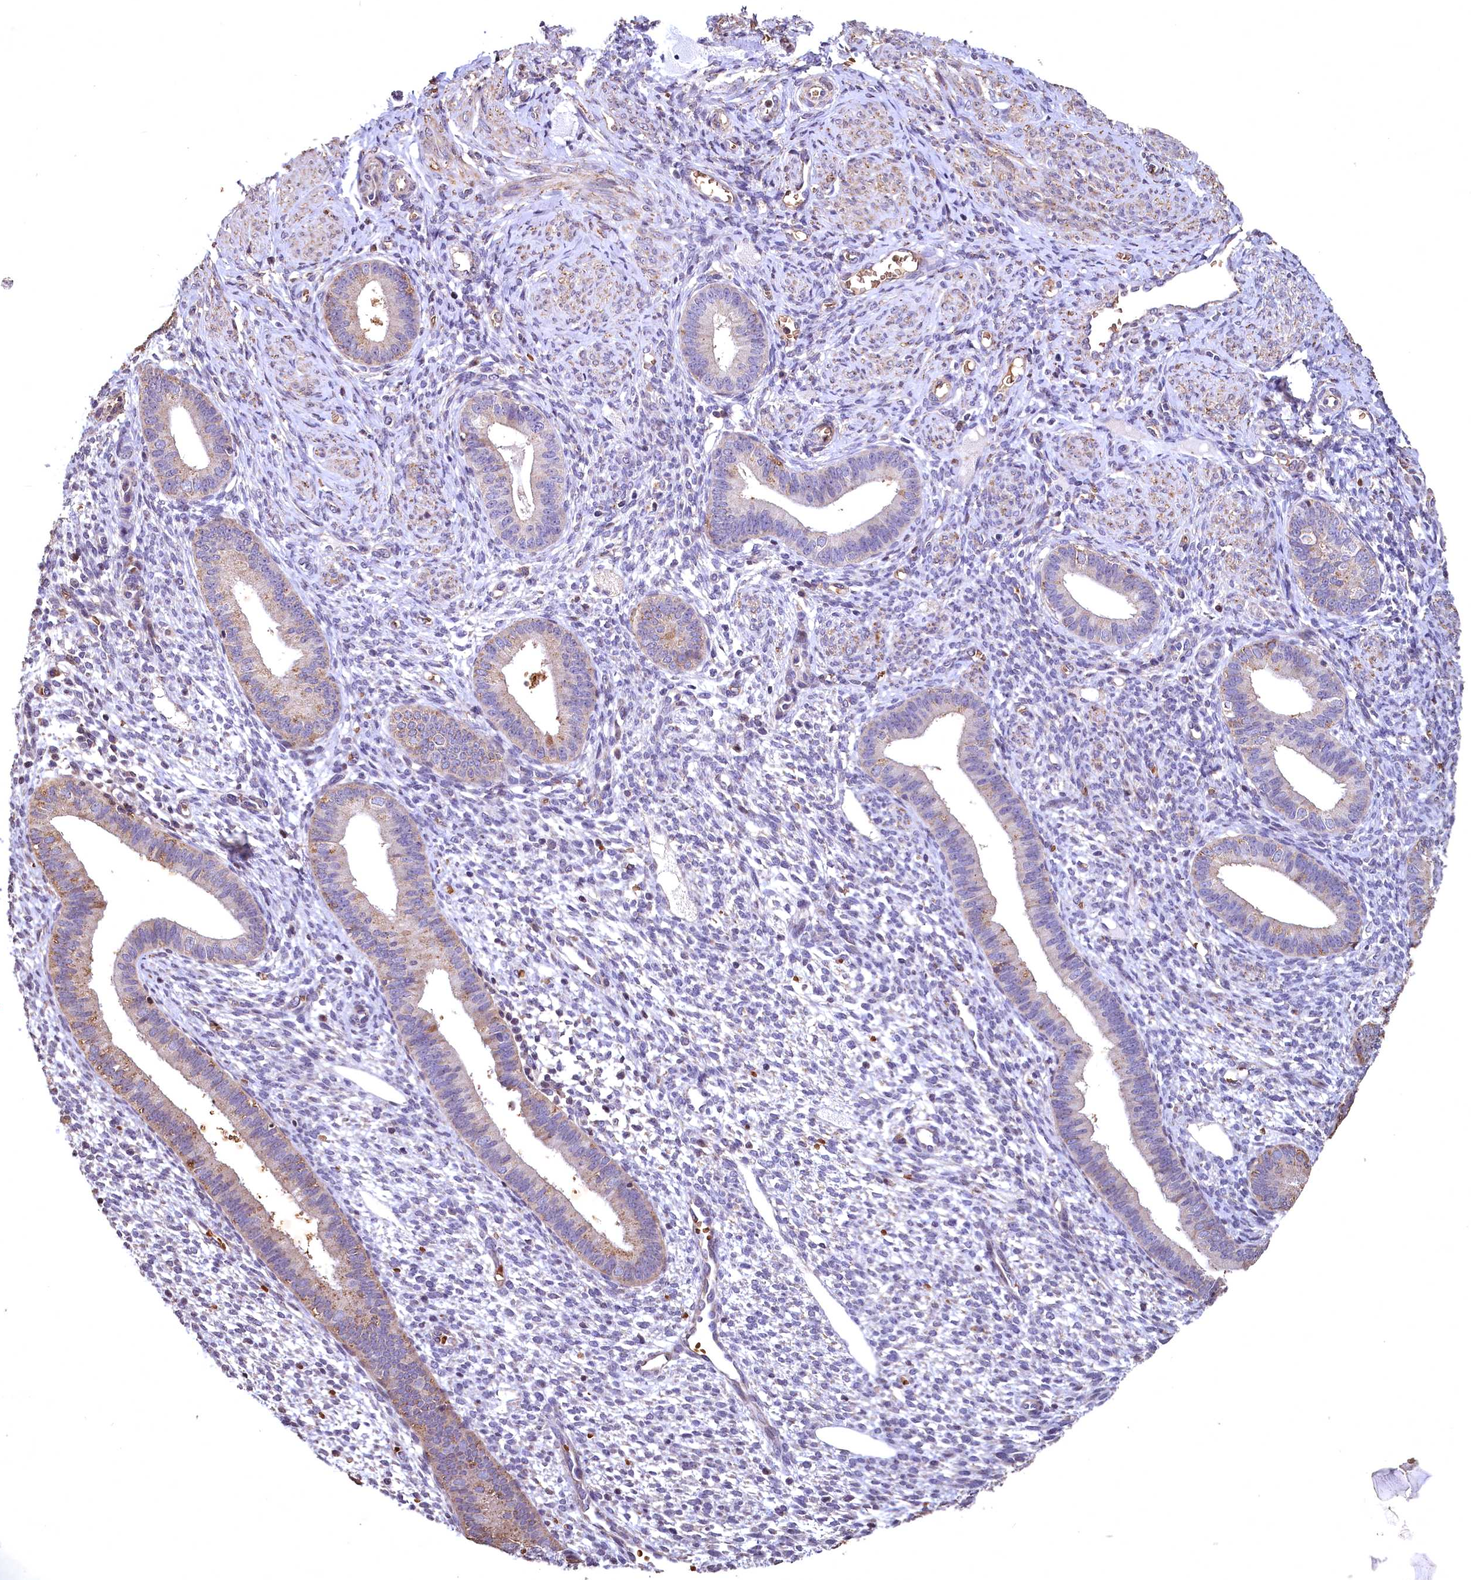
{"staining": {"intensity": "negative", "quantity": "none", "location": "none"}, "tissue": "endometrium", "cell_type": "Cells in endometrial stroma", "image_type": "normal", "snomed": [{"axis": "morphology", "description": "Normal tissue, NOS"}, {"axis": "topography", "description": "Endometrium"}], "caption": "Cells in endometrial stroma show no significant expression in unremarkable endometrium. (Stains: DAB (3,3'-diaminobenzidine) immunohistochemistry (IHC) with hematoxylin counter stain, Microscopy: brightfield microscopy at high magnification).", "gene": "SPTA1", "patient": {"sex": "female", "age": 46}}